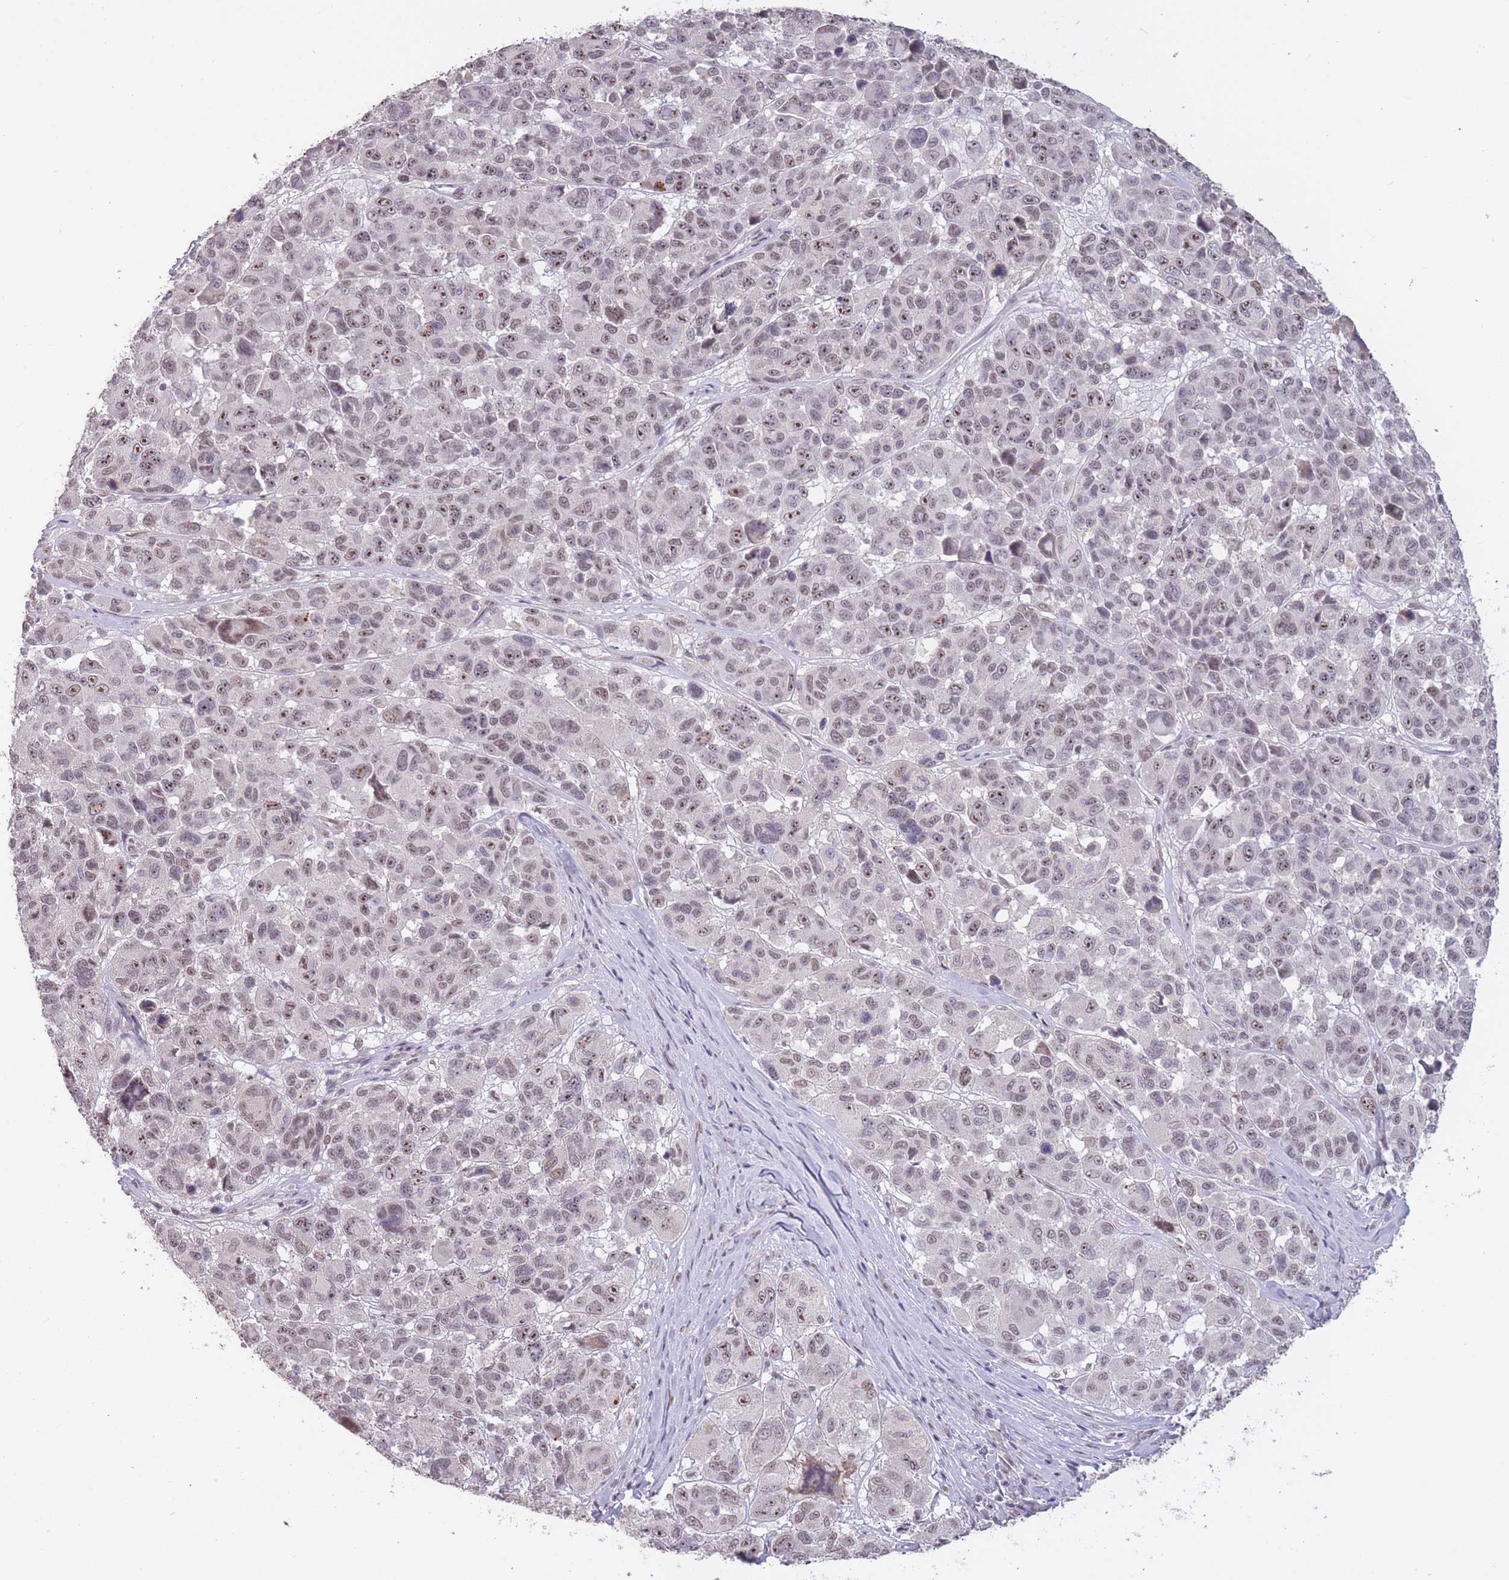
{"staining": {"intensity": "weak", "quantity": "25%-75%", "location": "nuclear"}, "tissue": "melanoma", "cell_type": "Tumor cells", "image_type": "cancer", "snomed": [{"axis": "morphology", "description": "Malignant melanoma, NOS"}, {"axis": "topography", "description": "Skin"}], "caption": "A low amount of weak nuclear positivity is appreciated in approximately 25%-75% of tumor cells in melanoma tissue.", "gene": "HNRNPUL1", "patient": {"sex": "female", "age": 66}}